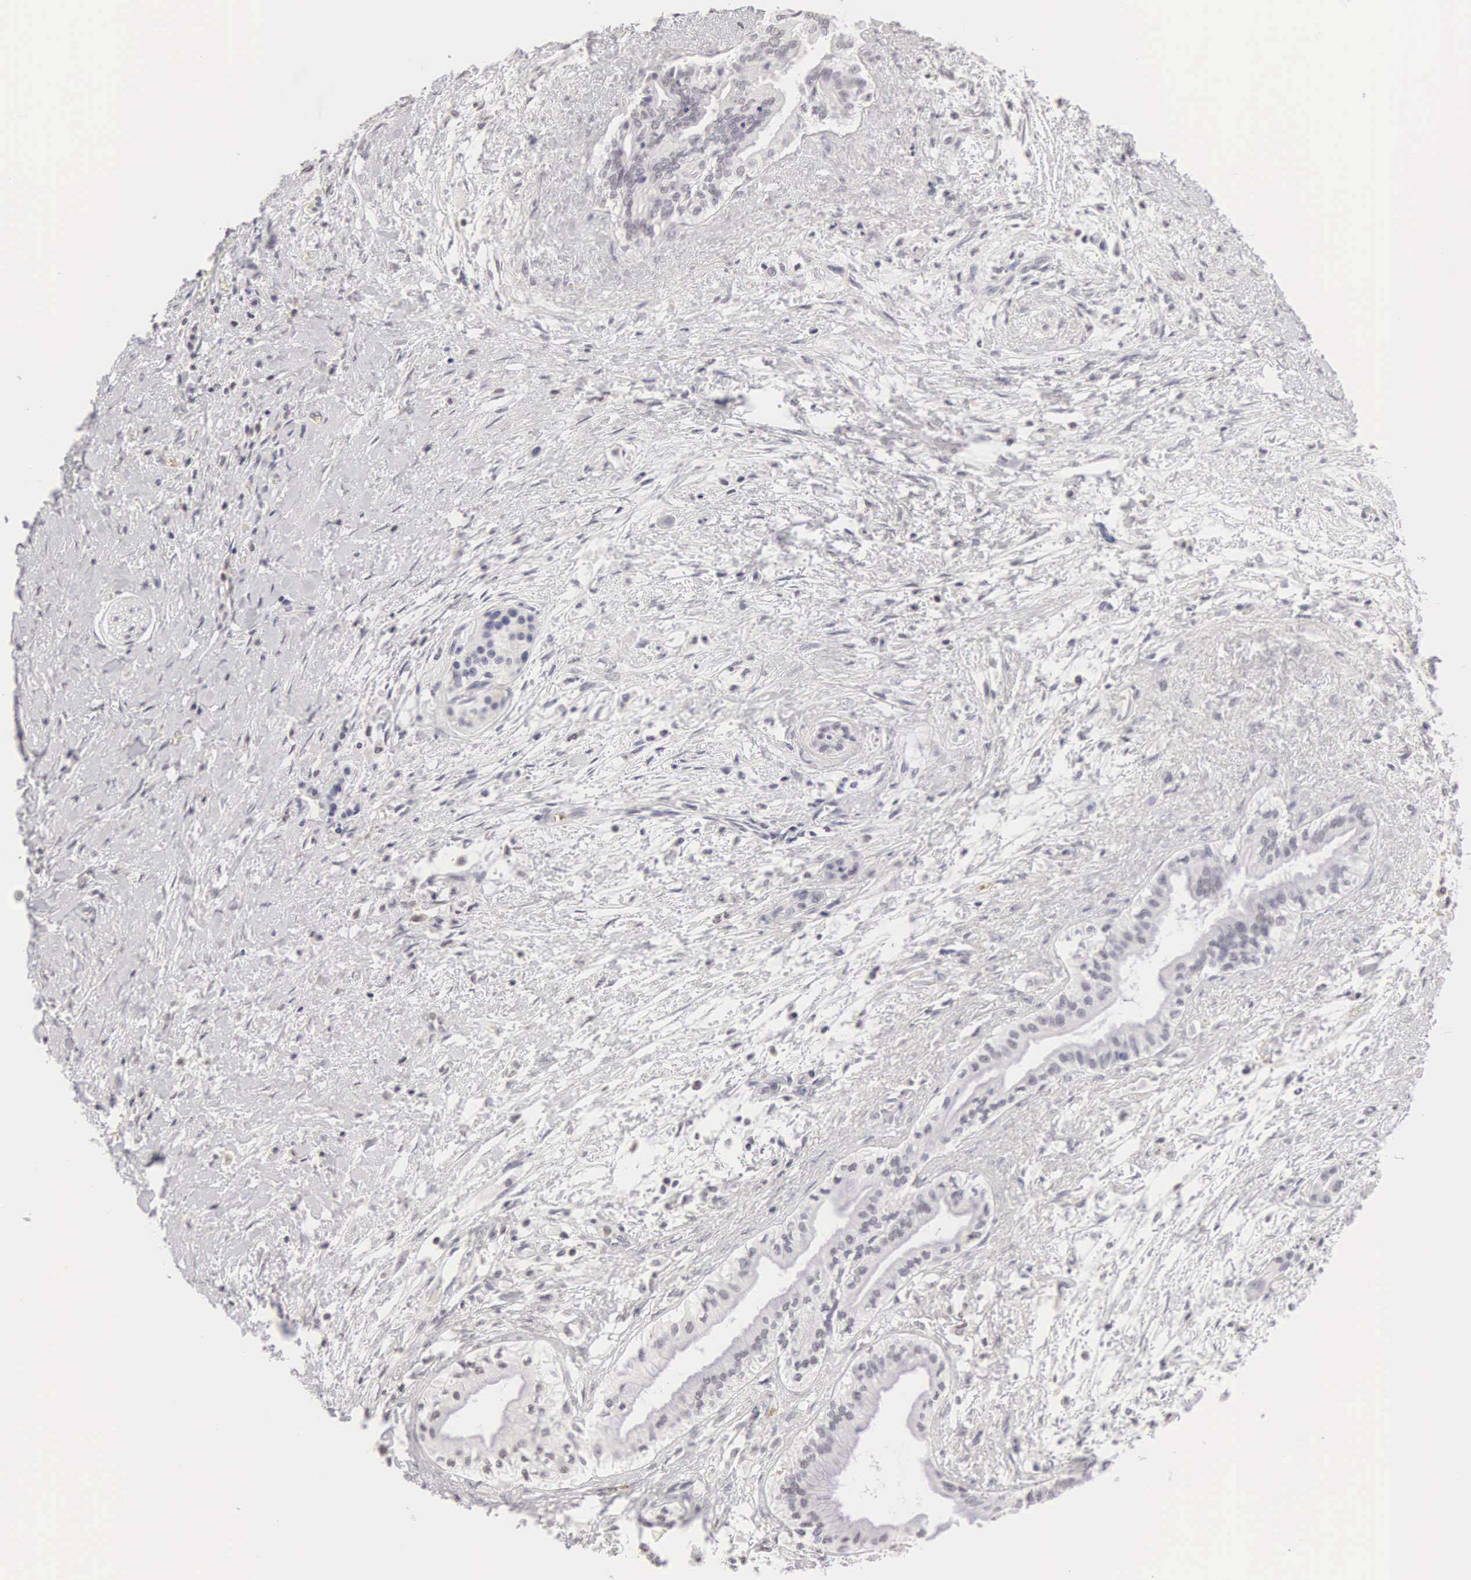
{"staining": {"intensity": "negative", "quantity": "none", "location": "none"}, "tissue": "pancreatic cancer", "cell_type": "Tumor cells", "image_type": "cancer", "snomed": [{"axis": "morphology", "description": "Adenocarcinoma, NOS"}, {"axis": "topography", "description": "Pancreas"}], "caption": "Tumor cells show no significant expression in adenocarcinoma (pancreatic).", "gene": "FAM47A", "patient": {"sex": "female", "age": 64}}